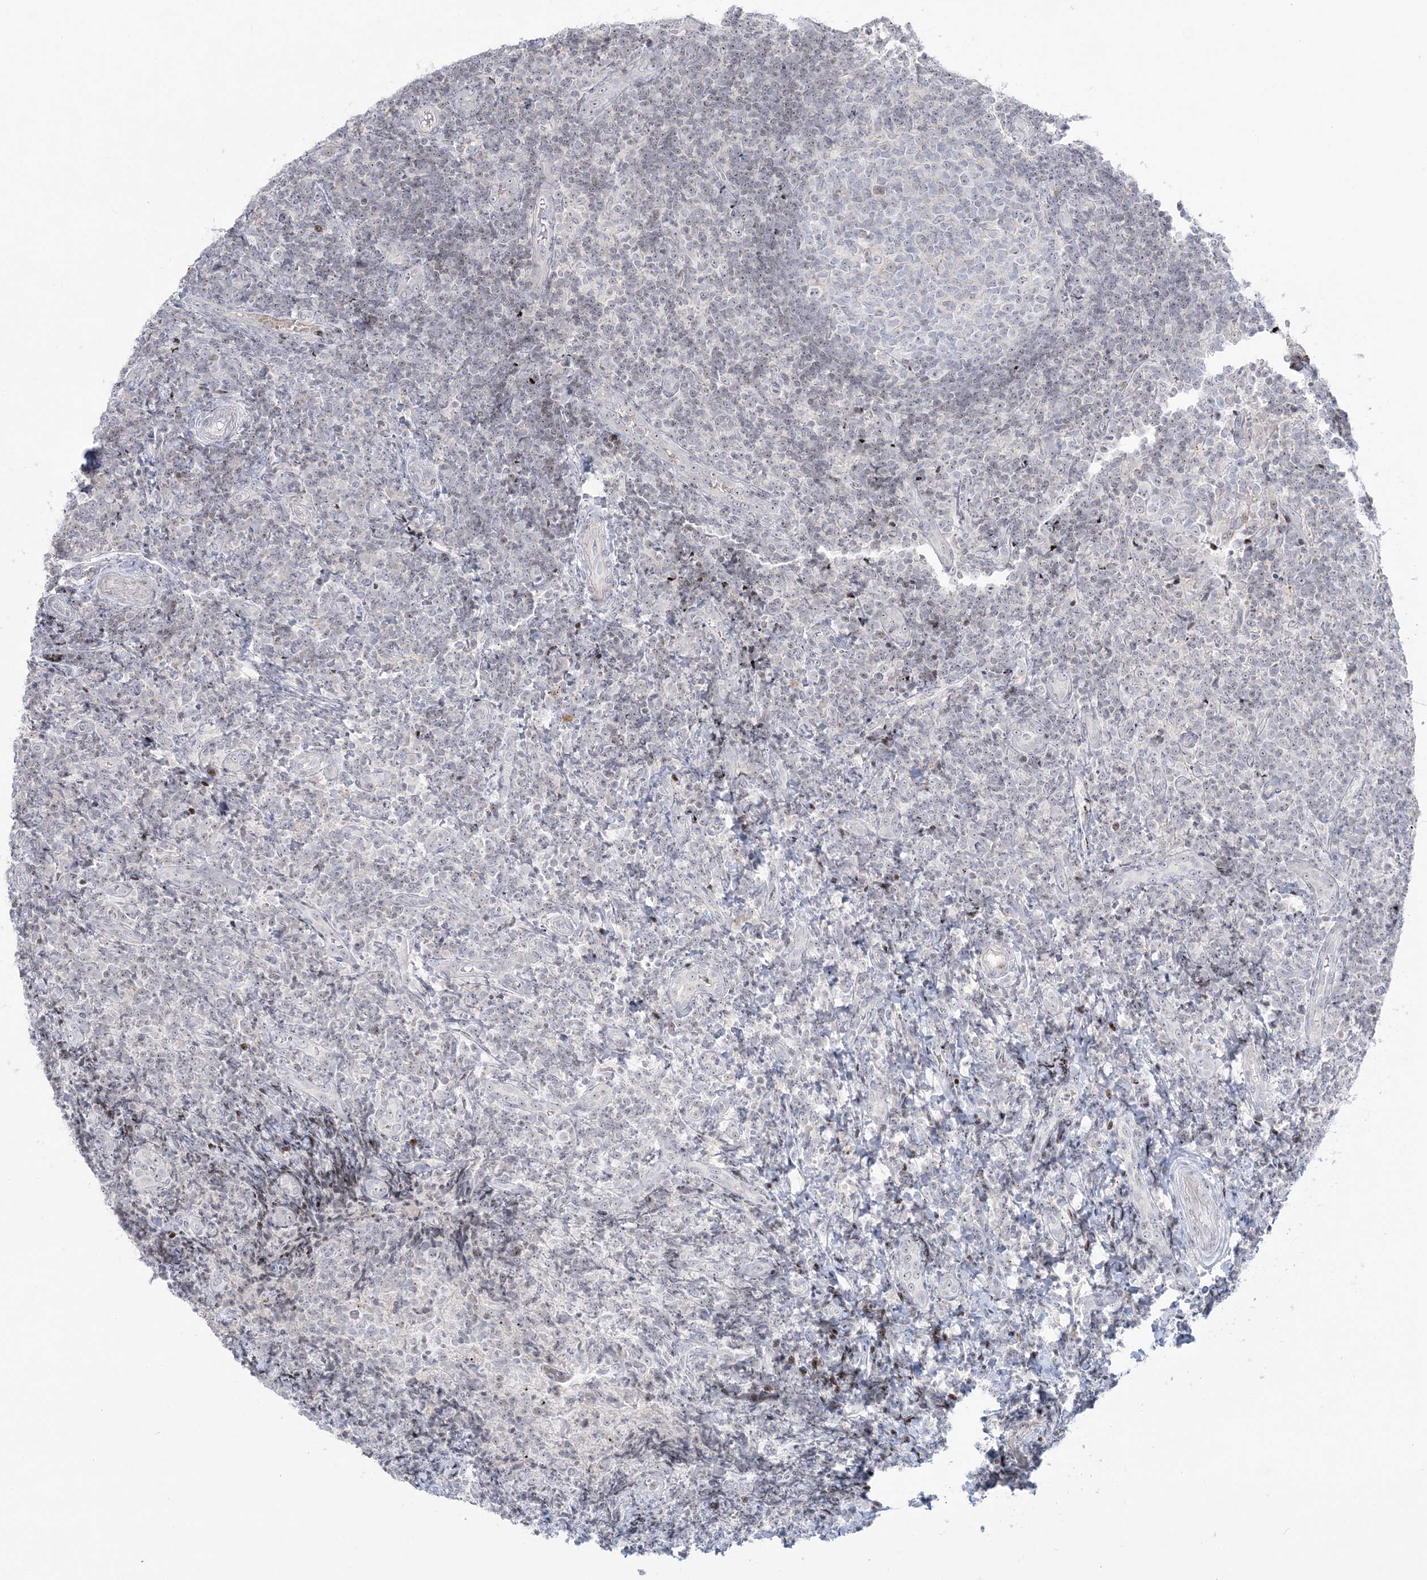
{"staining": {"intensity": "negative", "quantity": "none", "location": "none"}, "tissue": "tonsil", "cell_type": "Germinal center cells", "image_type": "normal", "snomed": [{"axis": "morphology", "description": "Normal tissue, NOS"}, {"axis": "topography", "description": "Tonsil"}], "caption": "Germinal center cells are negative for protein expression in benign human tonsil.", "gene": "SH3BP4", "patient": {"sex": "female", "age": 19}}